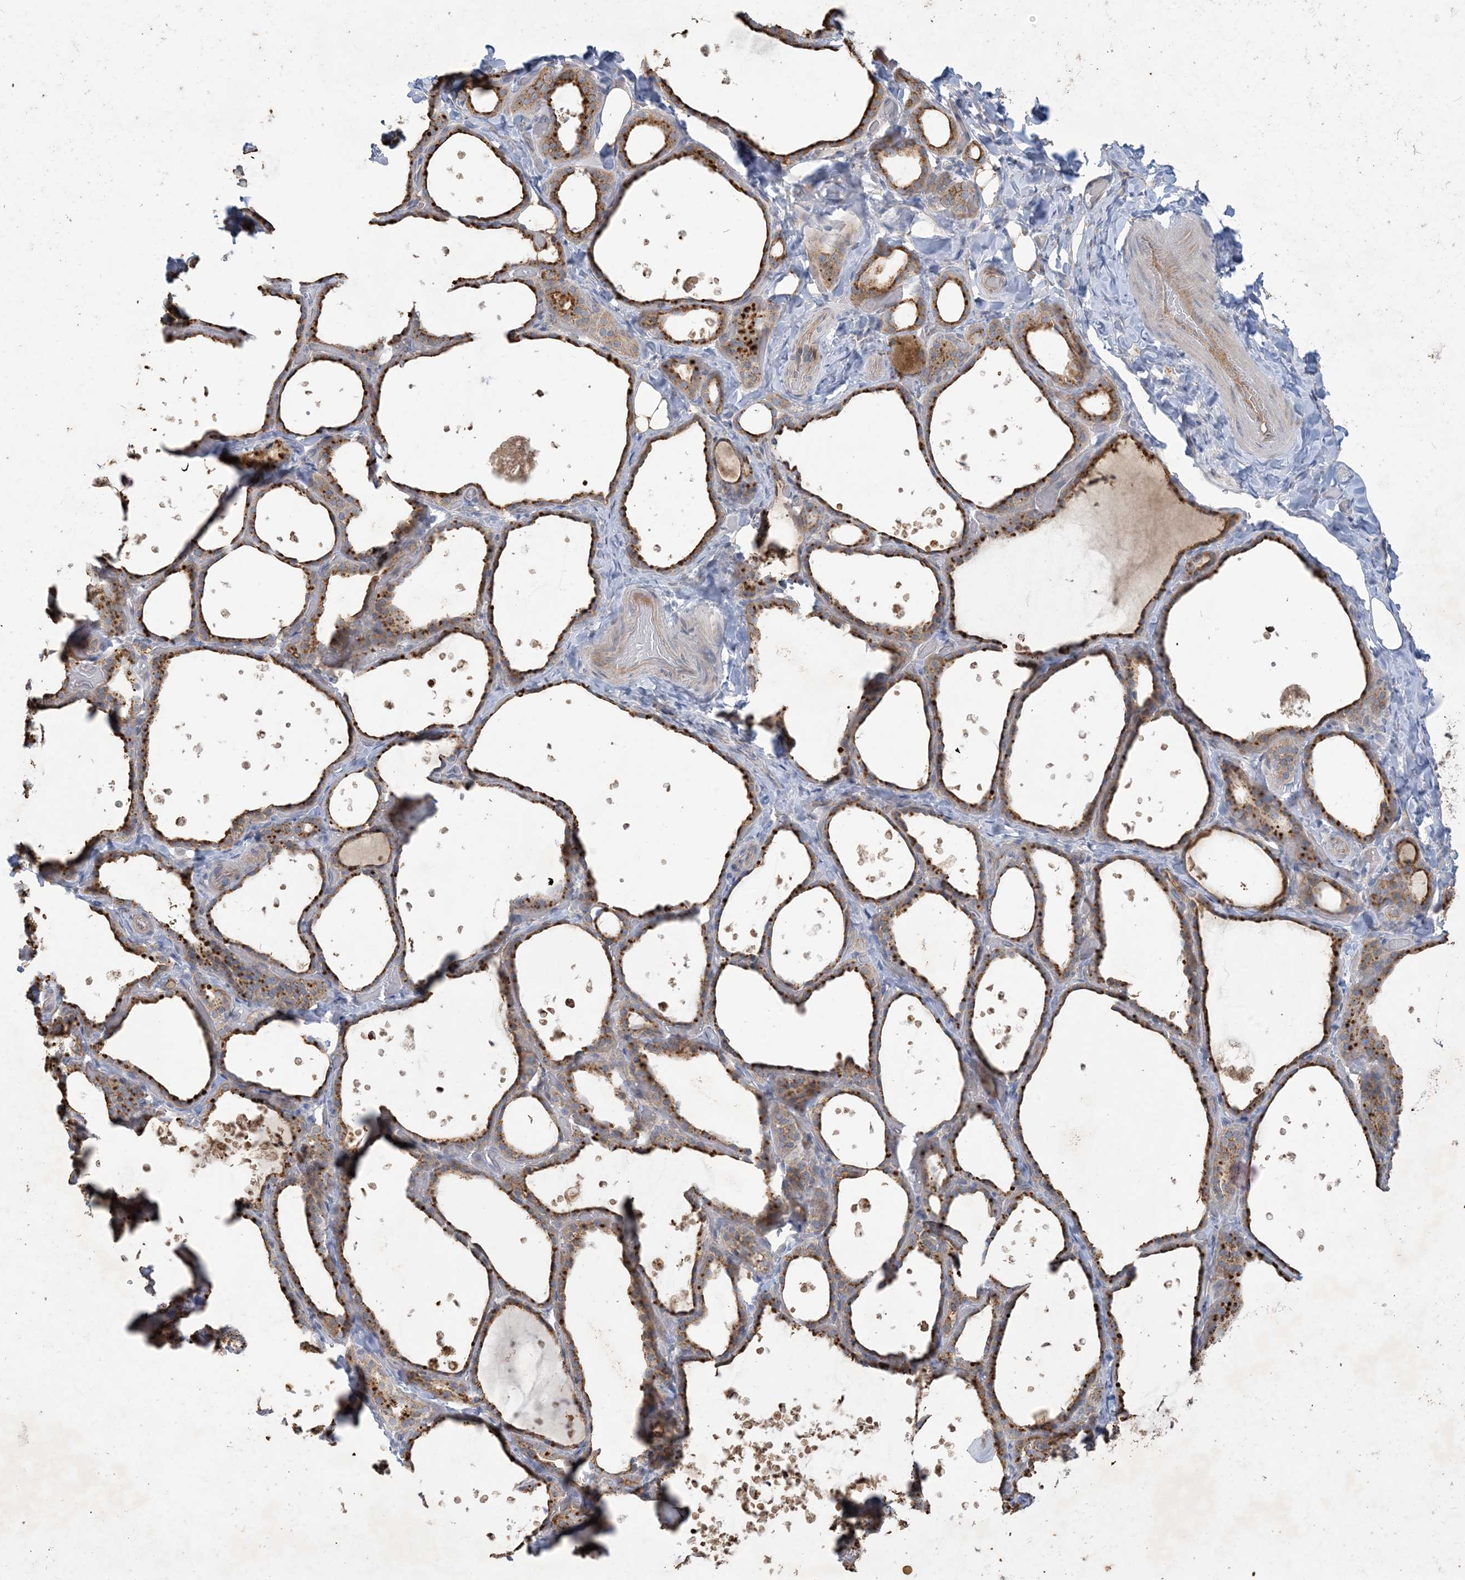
{"staining": {"intensity": "strong", "quantity": ">75%", "location": "cytoplasmic/membranous"}, "tissue": "thyroid gland", "cell_type": "Glandular cells", "image_type": "normal", "snomed": [{"axis": "morphology", "description": "Normal tissue, NOS"}, {"axis": "topography", "description": "Thyroid gland"}], "caption": "A brown stain highlights strong cytoplasmic/membranous positivity of a protein in glandular cells of normal thyroid gland.", "gene": "MRPS18A", "patient": {"sex": "female", "age": 44}}